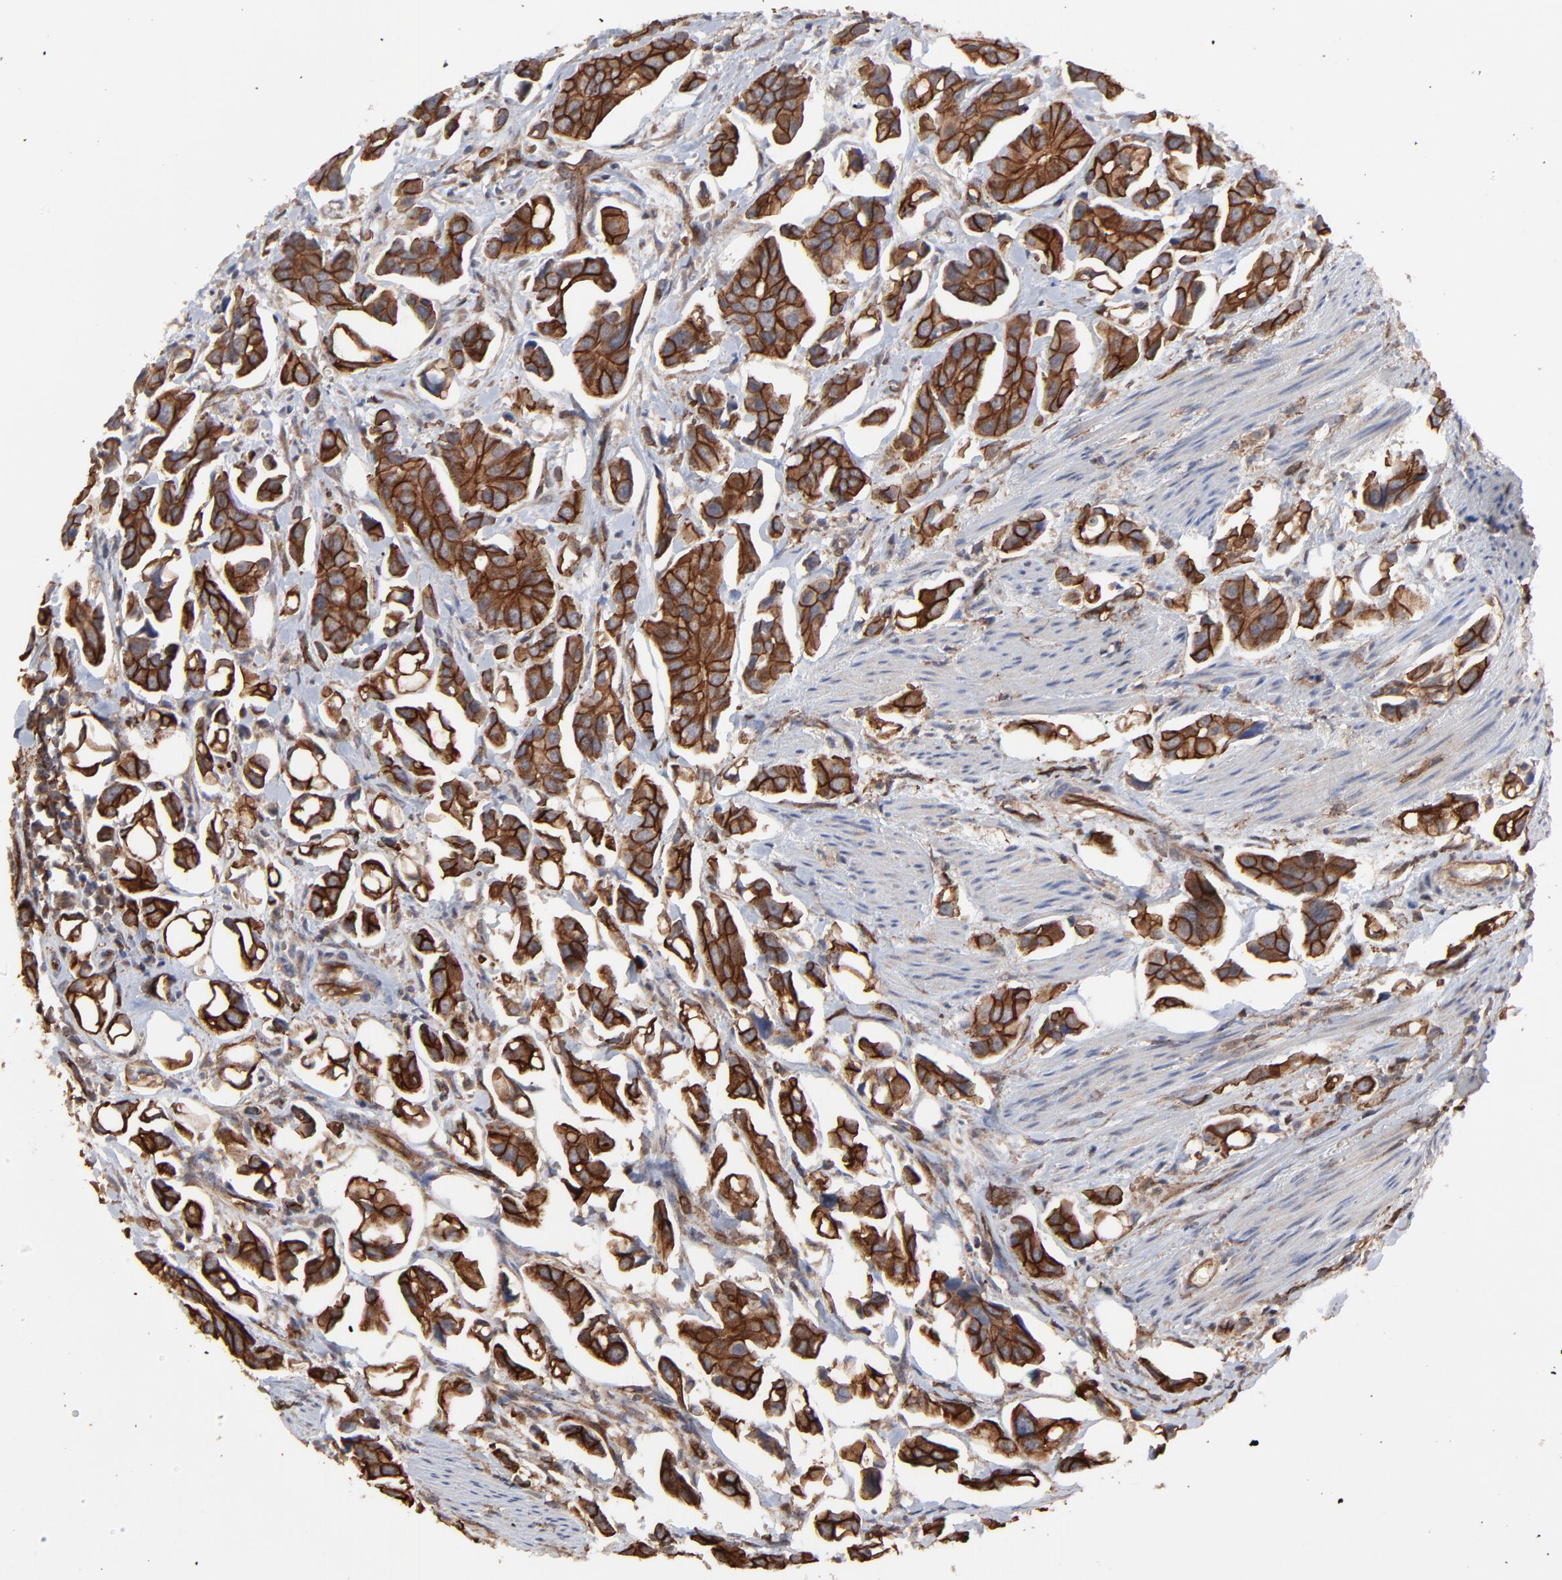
{"staining": {"intensity": "strong", "quantity": ">75%", "location": "cytoplasmic/membranous"}, "tissue": "urothelial cancer", "cell_type": "Tumor cells", "image_type": "cancer", "snomed": [{"axis": "morphology", "description": "Urothelial carcinoma, High grade"}, {"axis": "topography", "description": "Urinary bladder"}], "caption": "An immunohistochemistry image of neoplastic tissue is shown. Protein staining in brown highlights strong cytoplasmic/membranous positivity in urothelial cancer within tumor cells.", "gene": "ARMT1", "patient": {"sex": "male", "age": 66}}